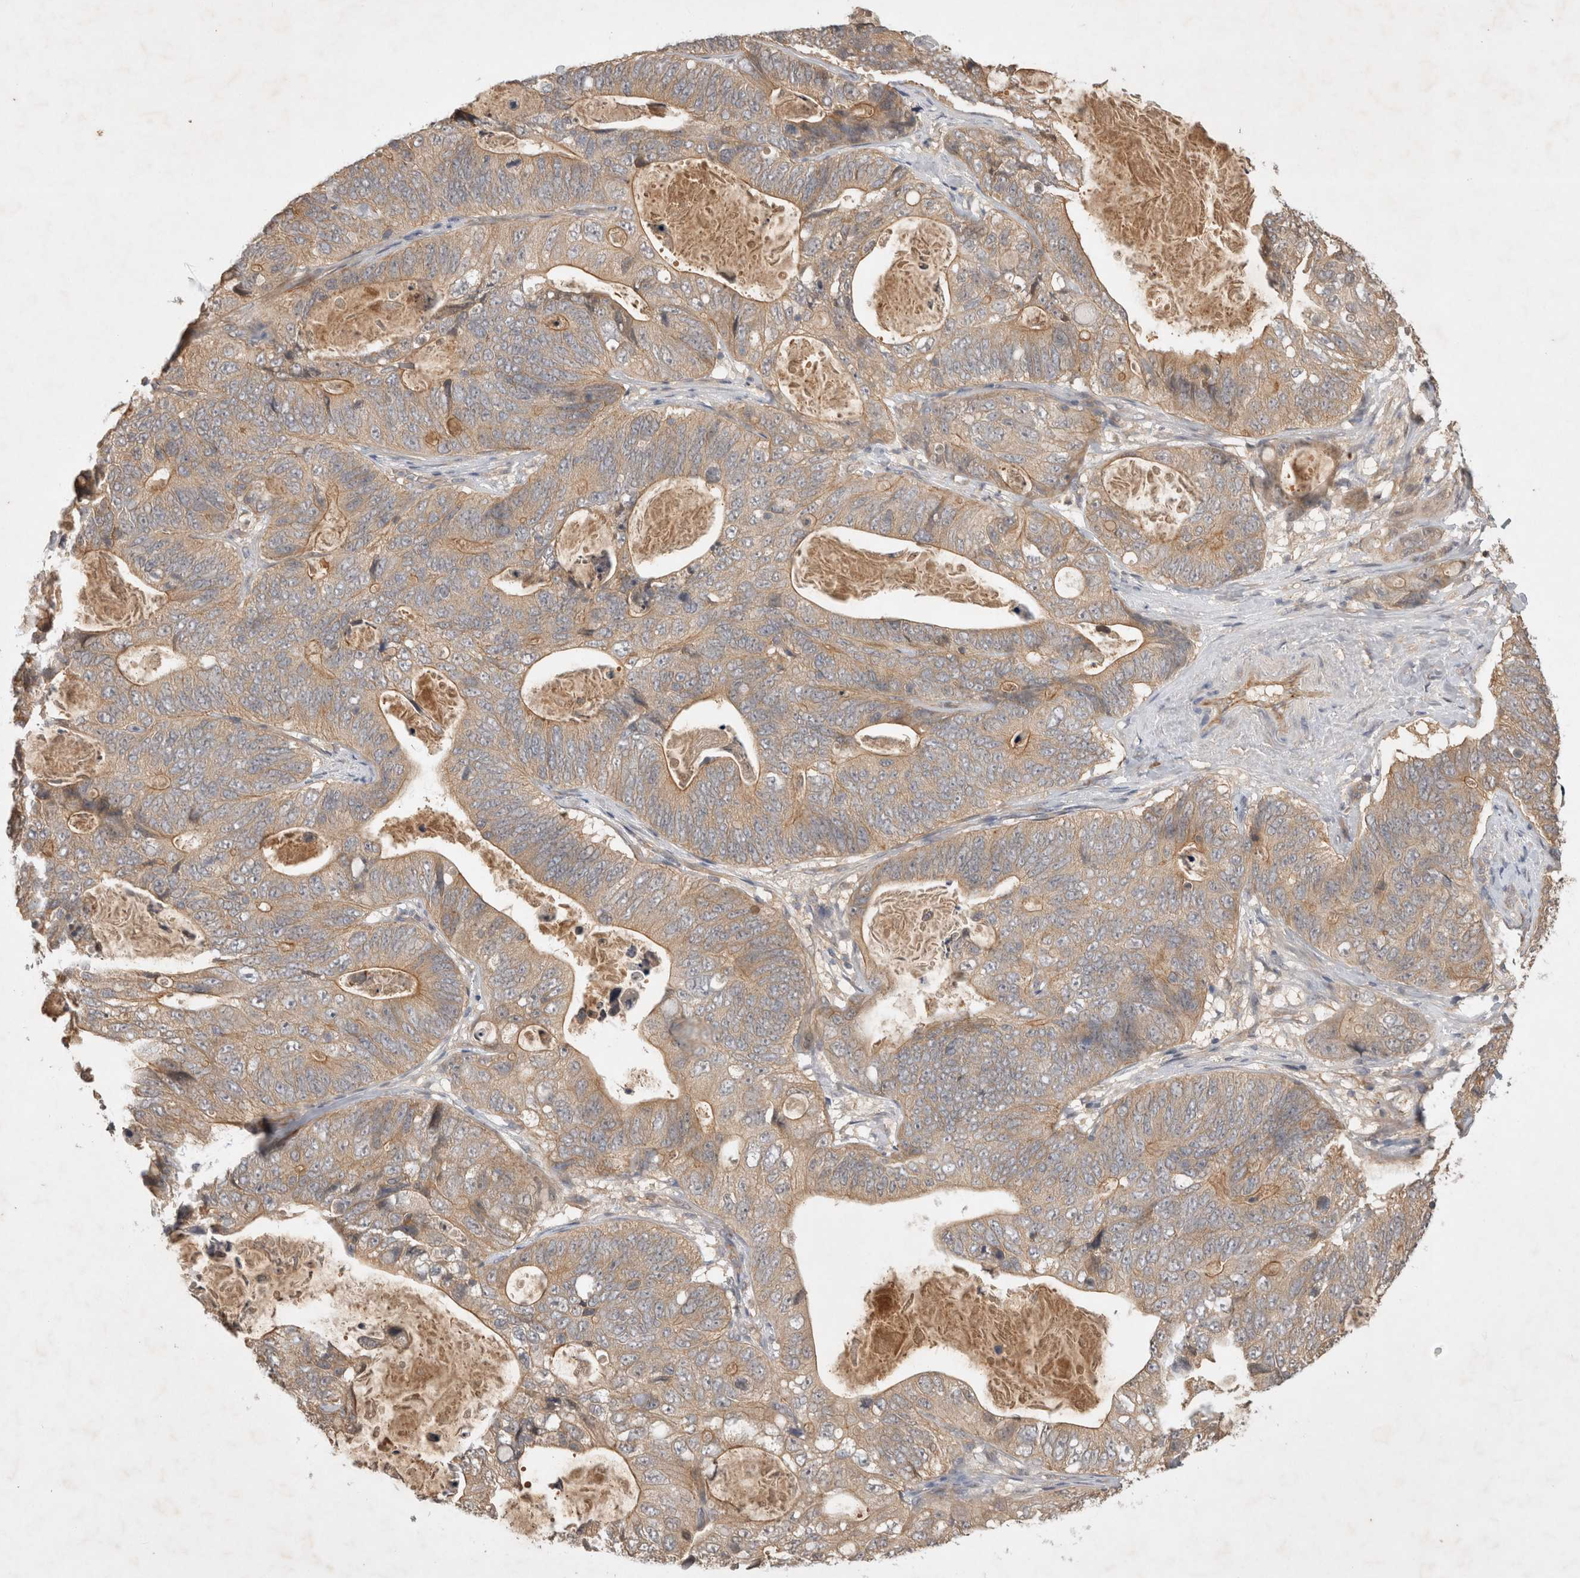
{"staining": {"intensity": "moderate", "quantity": ">75%", "location": "cytoplasmic/membranous"}, "tissue": "stomach cancer", "cell_type": "Tumor cells", "image_type": "cancer", "snomed": [{"axis": "morphology", "description": "Normal tissue, NOS"}, {"axis": "morphology", "description": "Adenocarcinoma, NOS"}, {"axis": "topography", "description": "Stomach"}], "caption": "DAB (3,3'-diaminobenzidine) immunohistochemical staining of human adenocarcinoma (stomach) demonstrates moderate cytoplasmic/membranous protein expression in approximately >75% of tumor cells.", "gene": "YES1", "patient": {"sex": "female", "age": 89}}